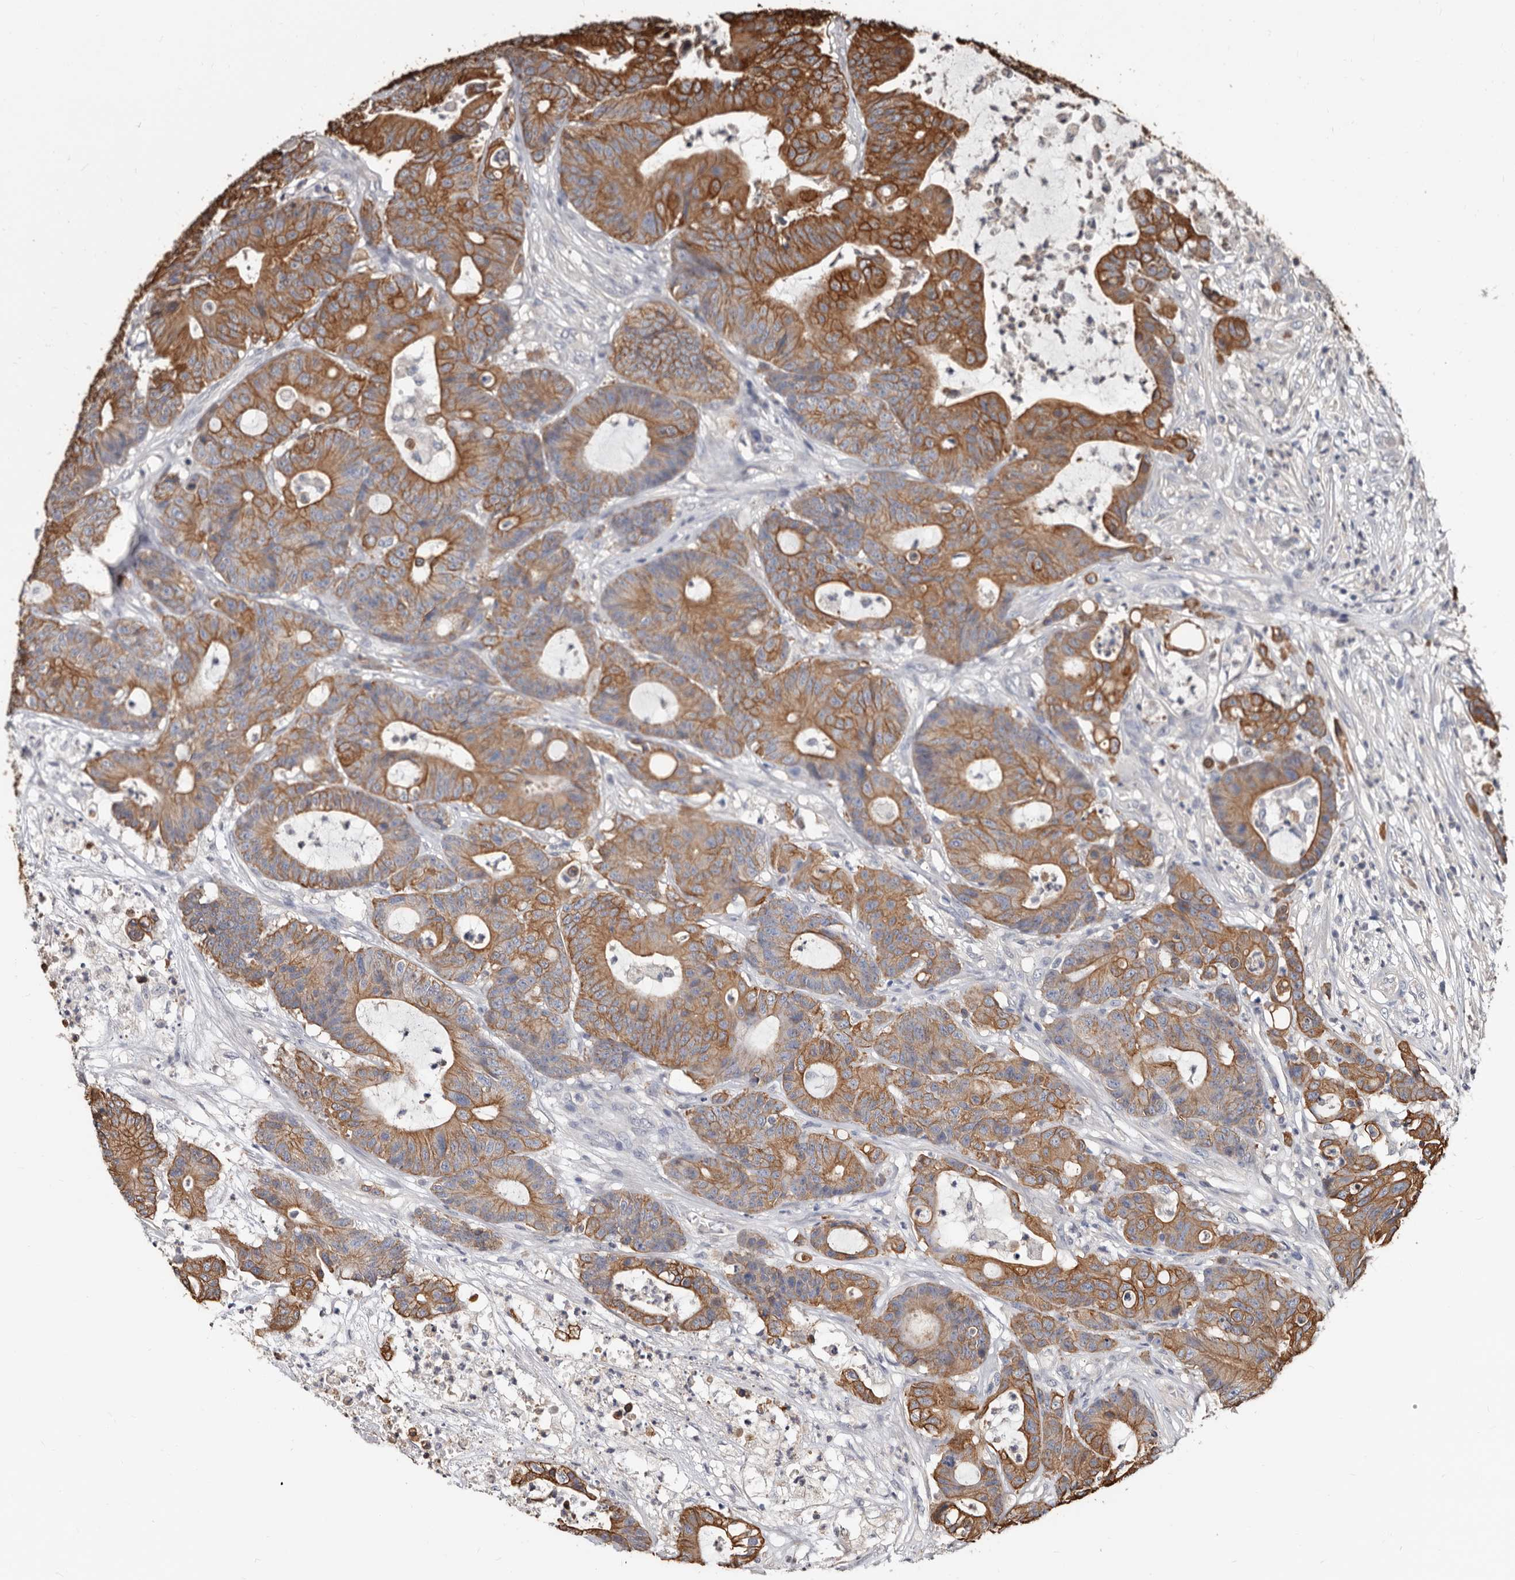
{"staining": {"intensity": "moderate", "quantity": ">75%", "location": "cytoplasmic/membranous"}, "tissue": "colorectal cancer", "cell_type": "Tumor cells", "image_type": "cancer", "snomed": [{"axis": "morphology", "description": "Adenocarcinoma, NOS"}, {"axis": "topography", "description": "Colon"}], "caption": "A medium amount of moderate cytoplasmic/membranous expression is present in approximately >75% of tumor cells in adenocarcinoma (colorectal) tissue.", "gene": "MRPL18", "patient": {"sex": "female", "age": 84}}